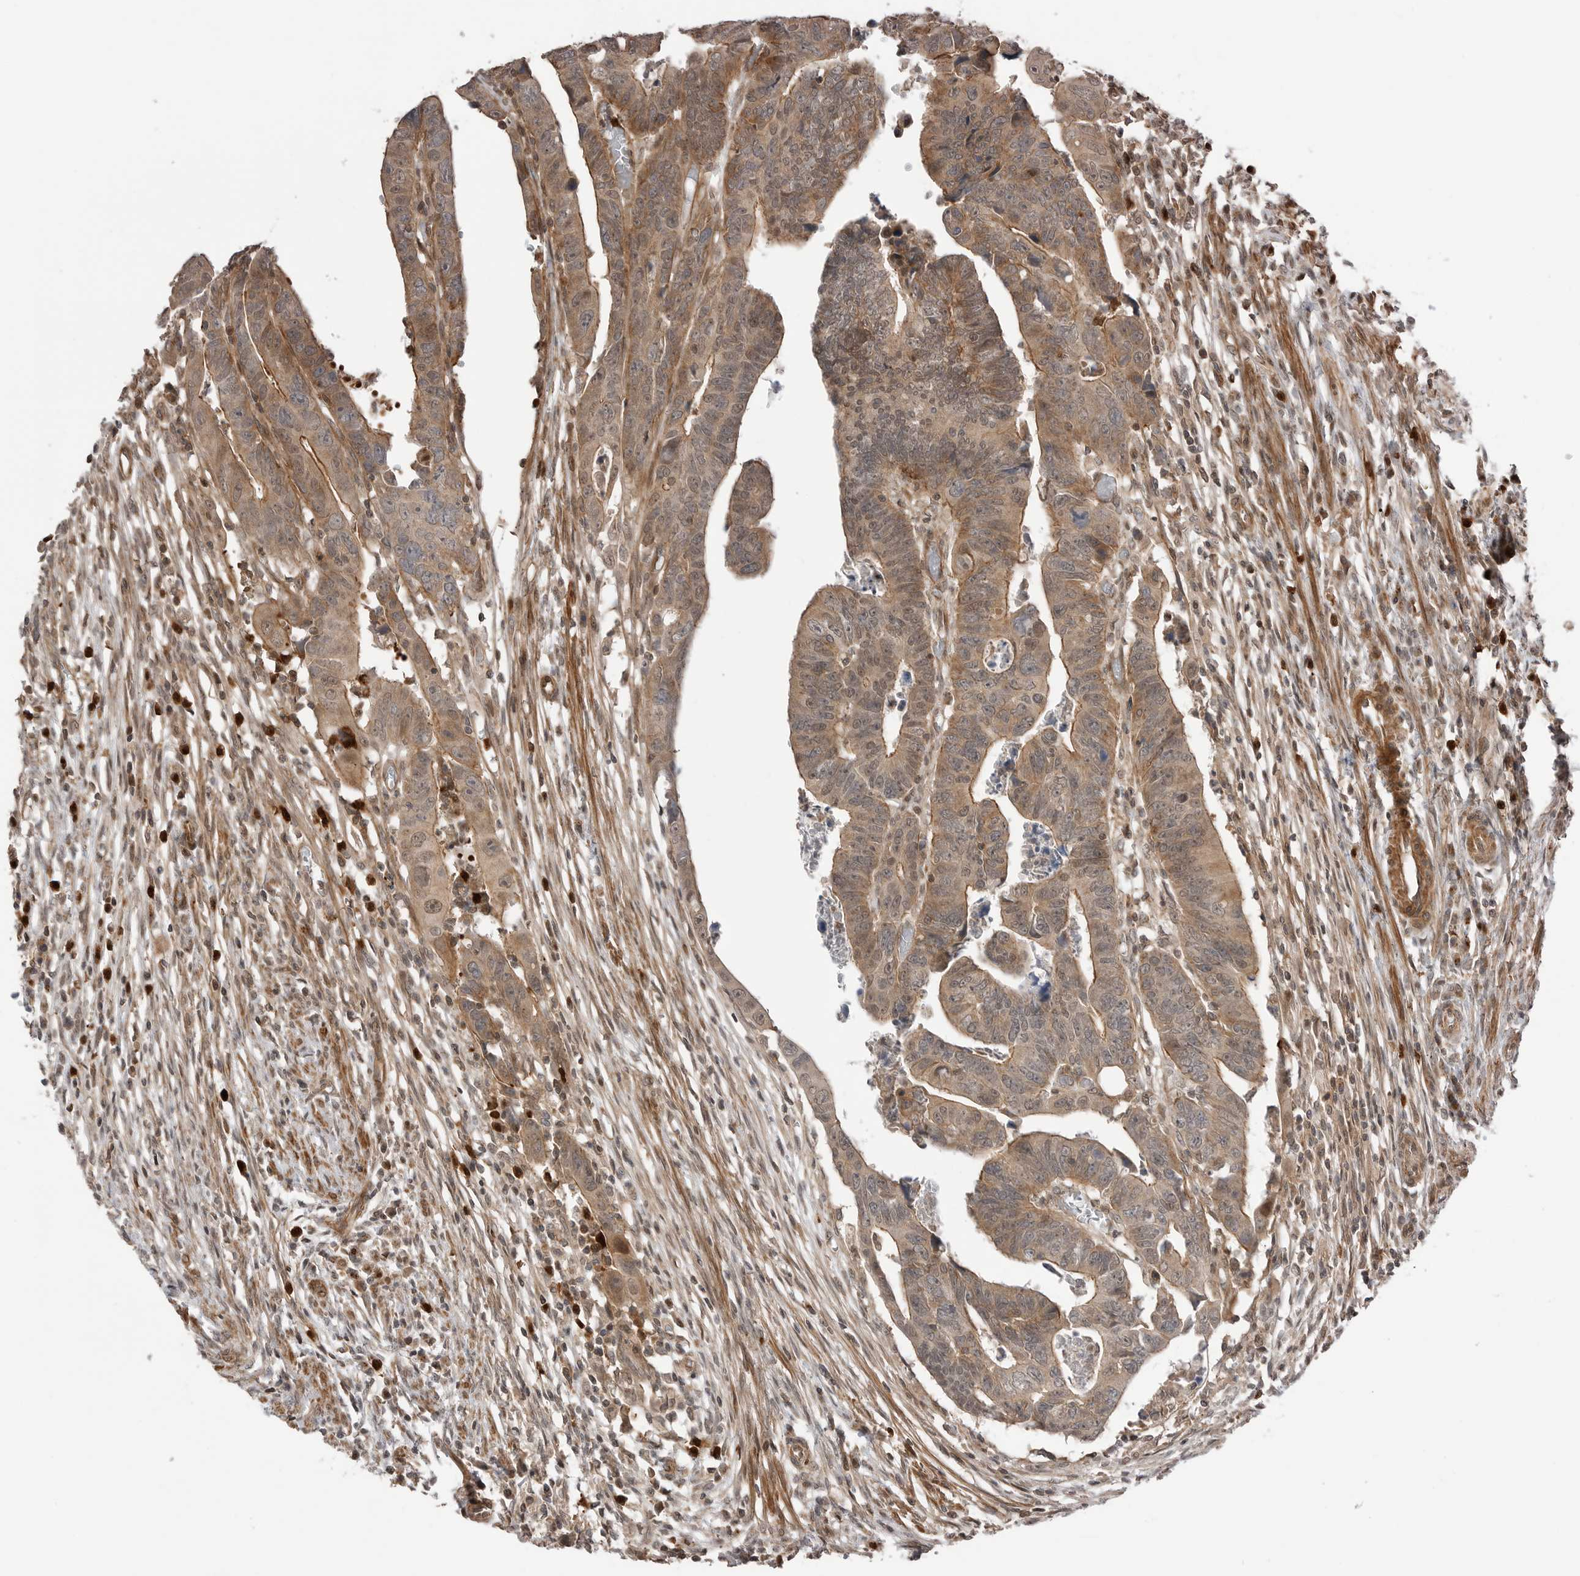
{"staining": {"intensity": "weak", "quantity": ">75%", "location": "cytoplasmic/membranous"}, "tissue": "colorectal cancer", "cell_type": "Tumor cells", "image_type": "cancer", "snomed": [{"axis": "morphology", "description": "Adenocarcinoma, NOS"}, {"axis": "topography", "description": "Rectum"}], "caption": "IHC of colorectal cancer exhibits low levels of weak cytoplasmic/membranous staining in approximately >75% of tumor cells.", "gene": "PEAK1", "patient": {"sex": "female", "age": 65}}